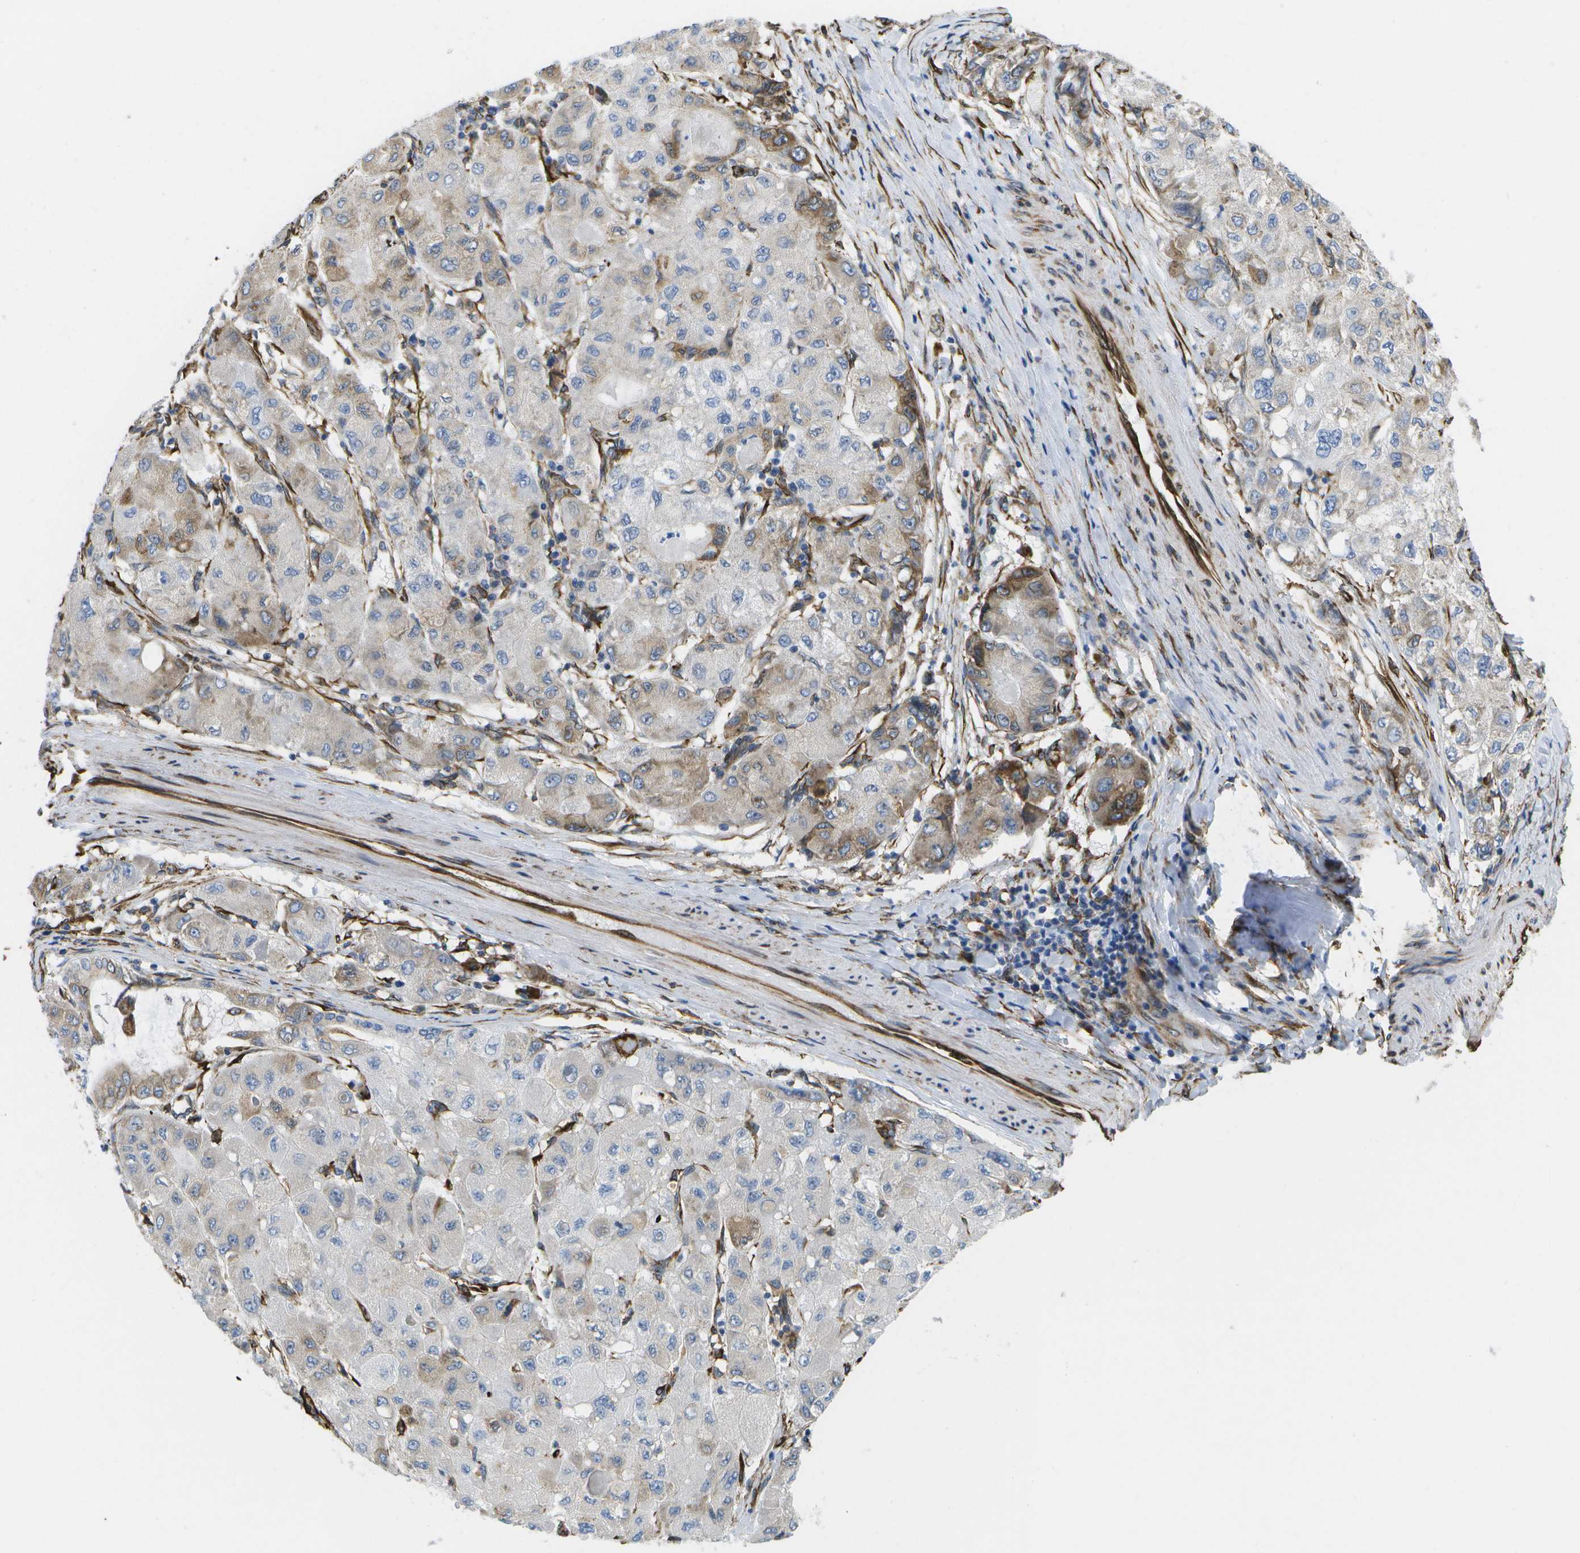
{"staining": {"intensity": "moderate", "quantity": "<25%", "location": "cytoplasmic/membranous"}, "tissue": "liver cancer", "cell_type": "Tumor cells", "image_type": "cancer", "snomed": [{"axis": "morphology", "description": "Carcinoma, Hepatocellular, NOS"}, {"axis": "topography", "description": "Liver"}], "caption": "High-power microscopy captured an immunohistochemistry histopathology image of hepatocellular carcinoma (liver), revealing moderate cytoplasmic/membranous positivity in about <25% of tumor cells.", "gene": "ZDHHC17", "patient": {"sex": "male", "age": 80}}